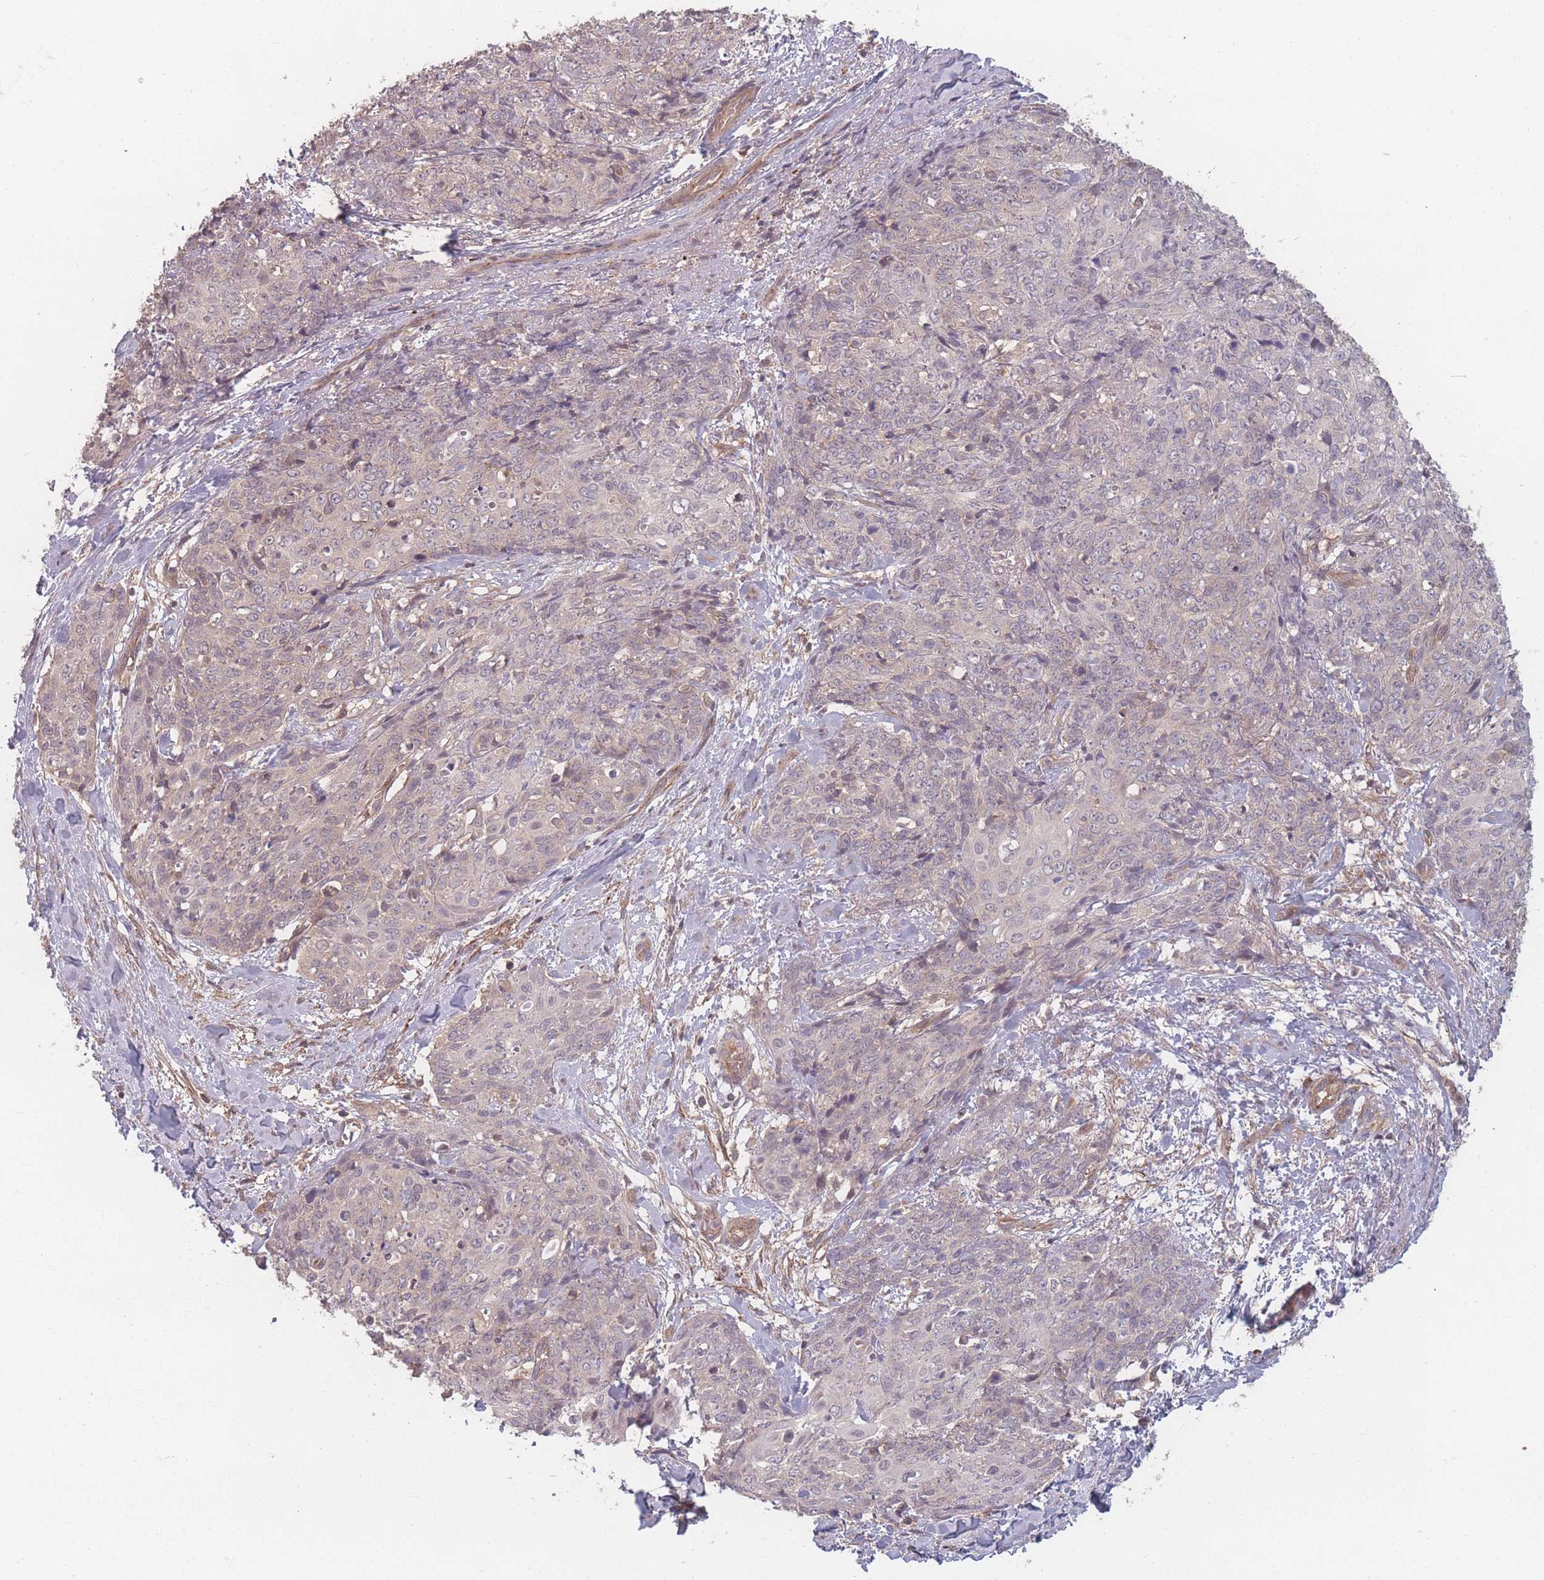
{"staining": {"intensity": "negative", "quantity": "none", "location": "none"}, "tissue": "skin cancer", "cell_type": "Tumor cells", "image_type": "cancer", "snomed": [{"axis": "morphology", "description": "Squamous cell carcinoma, NOS"}, {"axis": "topography", "description": "Skin"}, {"axis": "topography", "description": "Vulva"}], "caption": "High magnification brightfield microscopy of skin cancer (squamous cell carcinoma) stained with DAB (brown) and counterstained with hematoxylin (blue): tumor cells show no significant expression.", "gene": "HAGH", "patient": {"sex": "female", "age": 85}}